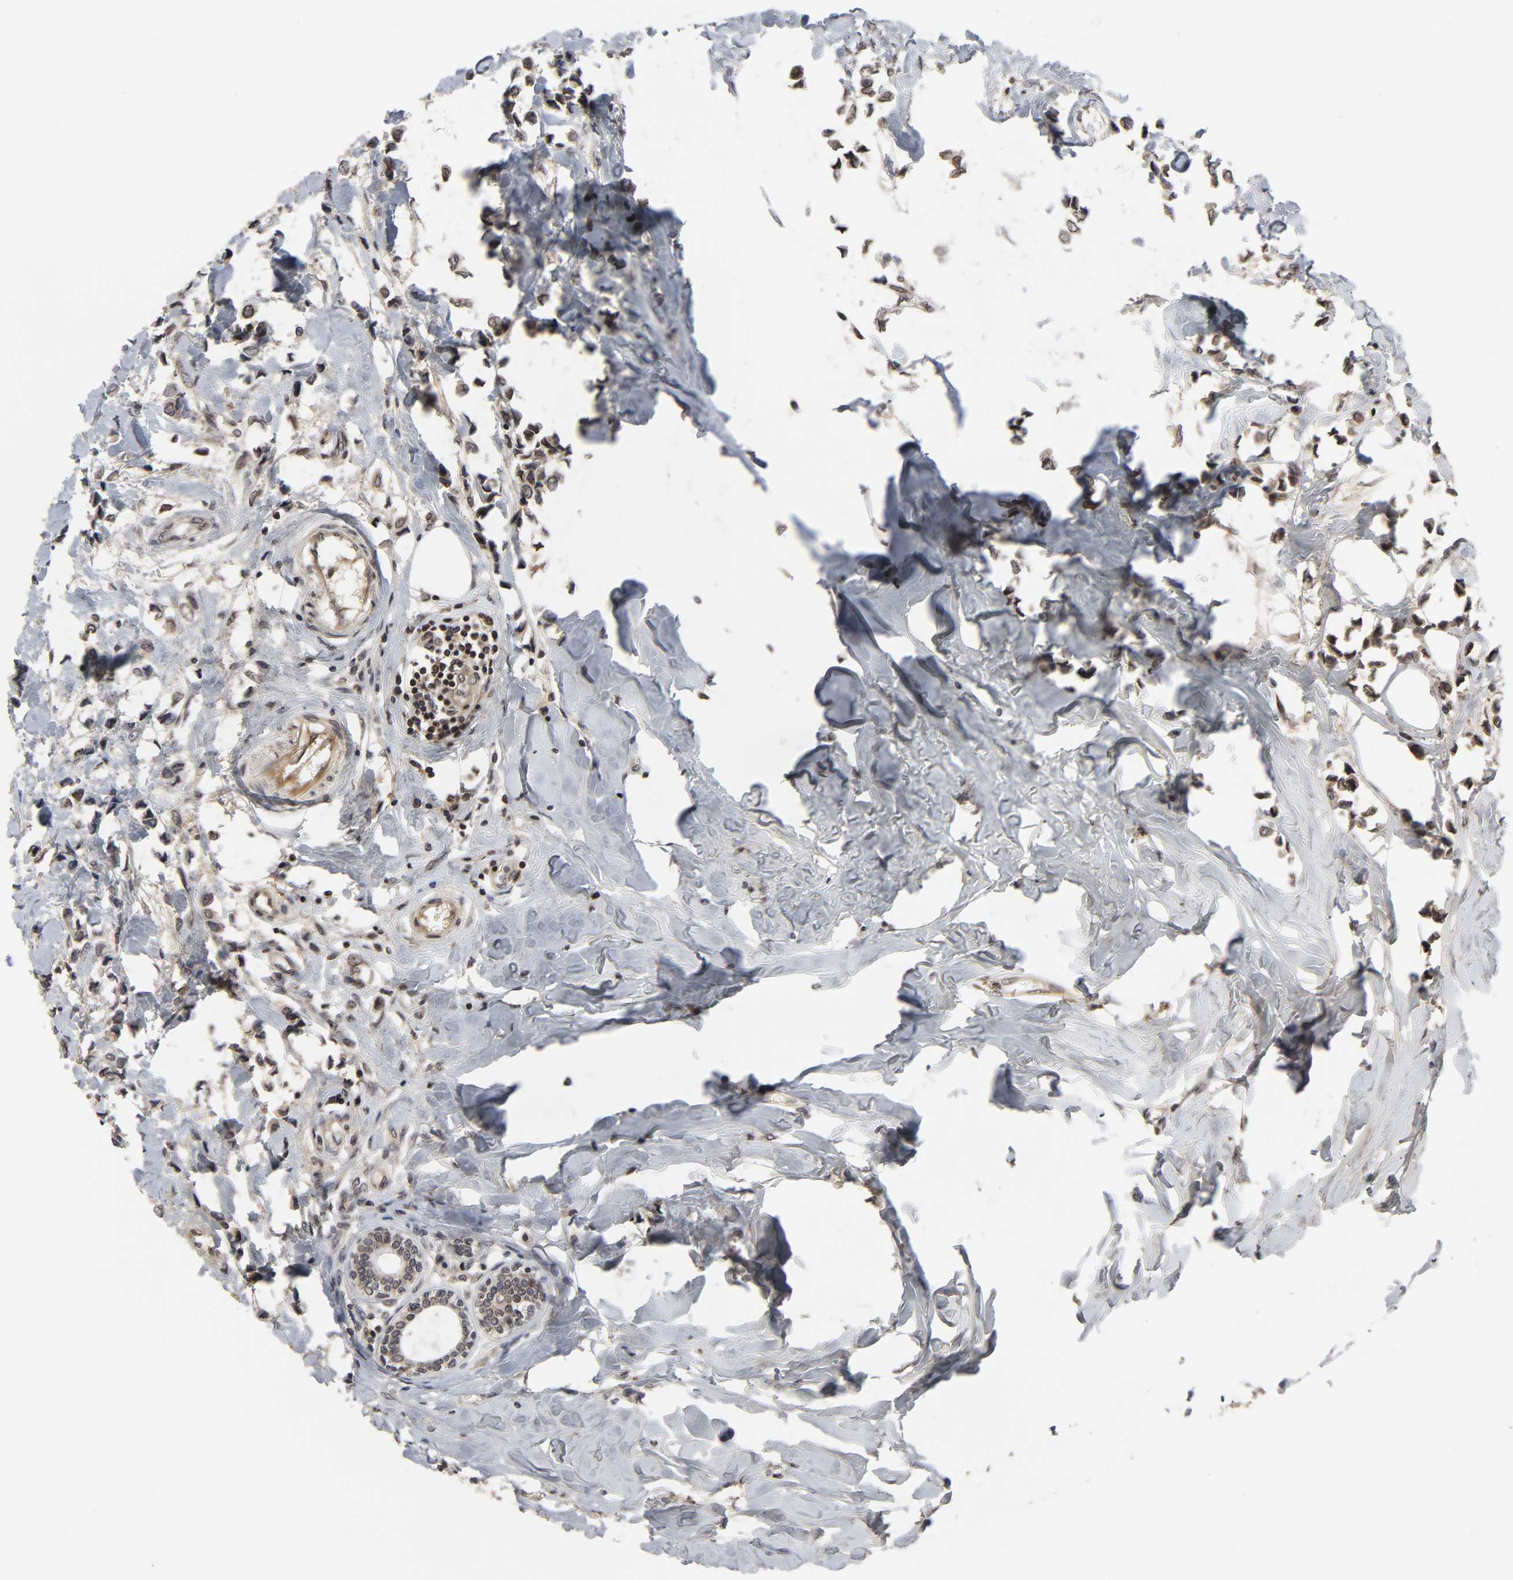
{"staining": {"intensity": "moderate", "quantity": ">75%", "location": "cytoplasmic/membranous,nuclear"}, "tissue": "breast cancer", "cell_type": "Tumor cells", "image_type": "cancer", "snomed": [{"axis": "morphology", "description": "Lobular carcinoma"}, {"axis": "topography", "description": "Breast"}], "caption": "About >75% of tumor cells in breast cancer (lobular carcinoma) demonstrate moderate cytoplasmic/membranous and nuclear protein expression as visualized by brown immunohistochemical staining.", "gene": "CPN2", "patient": {"sex": "female", "age": 51}}